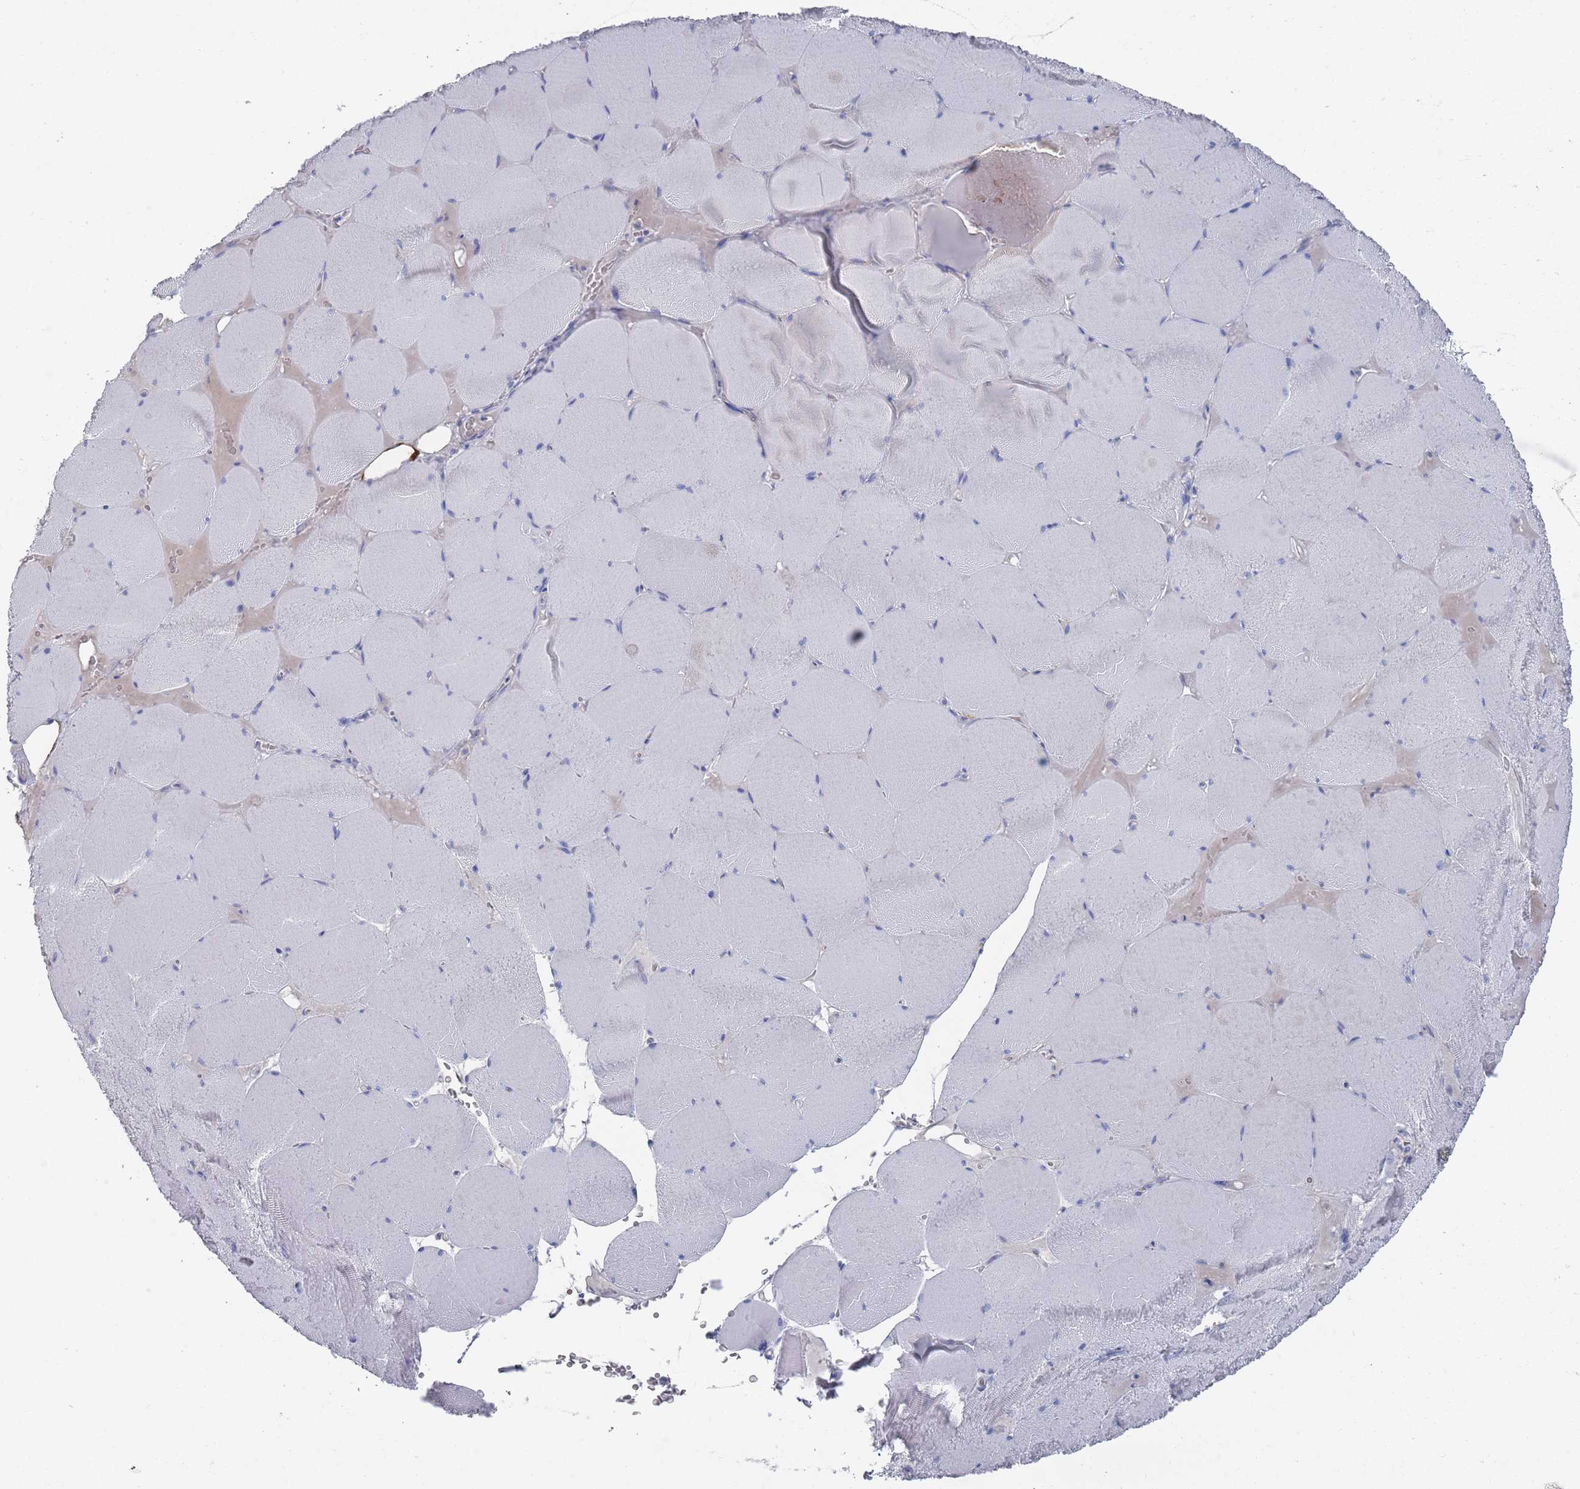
{"staining": {"intensity": "negative", "quantity": "none", "location": "none"}, "tissue": "skeletal muscle", "cell_type": "Myocytes", "image_type": "normal", "snomed": [{"axis": "morphology", "description": "Normal tissue, NOS"}, {"axis": "topography", "description": "Skeletal muscle"}, {"axis": "topography", "description": "Head-Neck"}], "caption": "This is an immunohistochemistry image of unremarkable skeletal muscle. There is no expression in myocytes.", "gene": "TMCO3", "patient": {"sex": "male", "age": 66}}